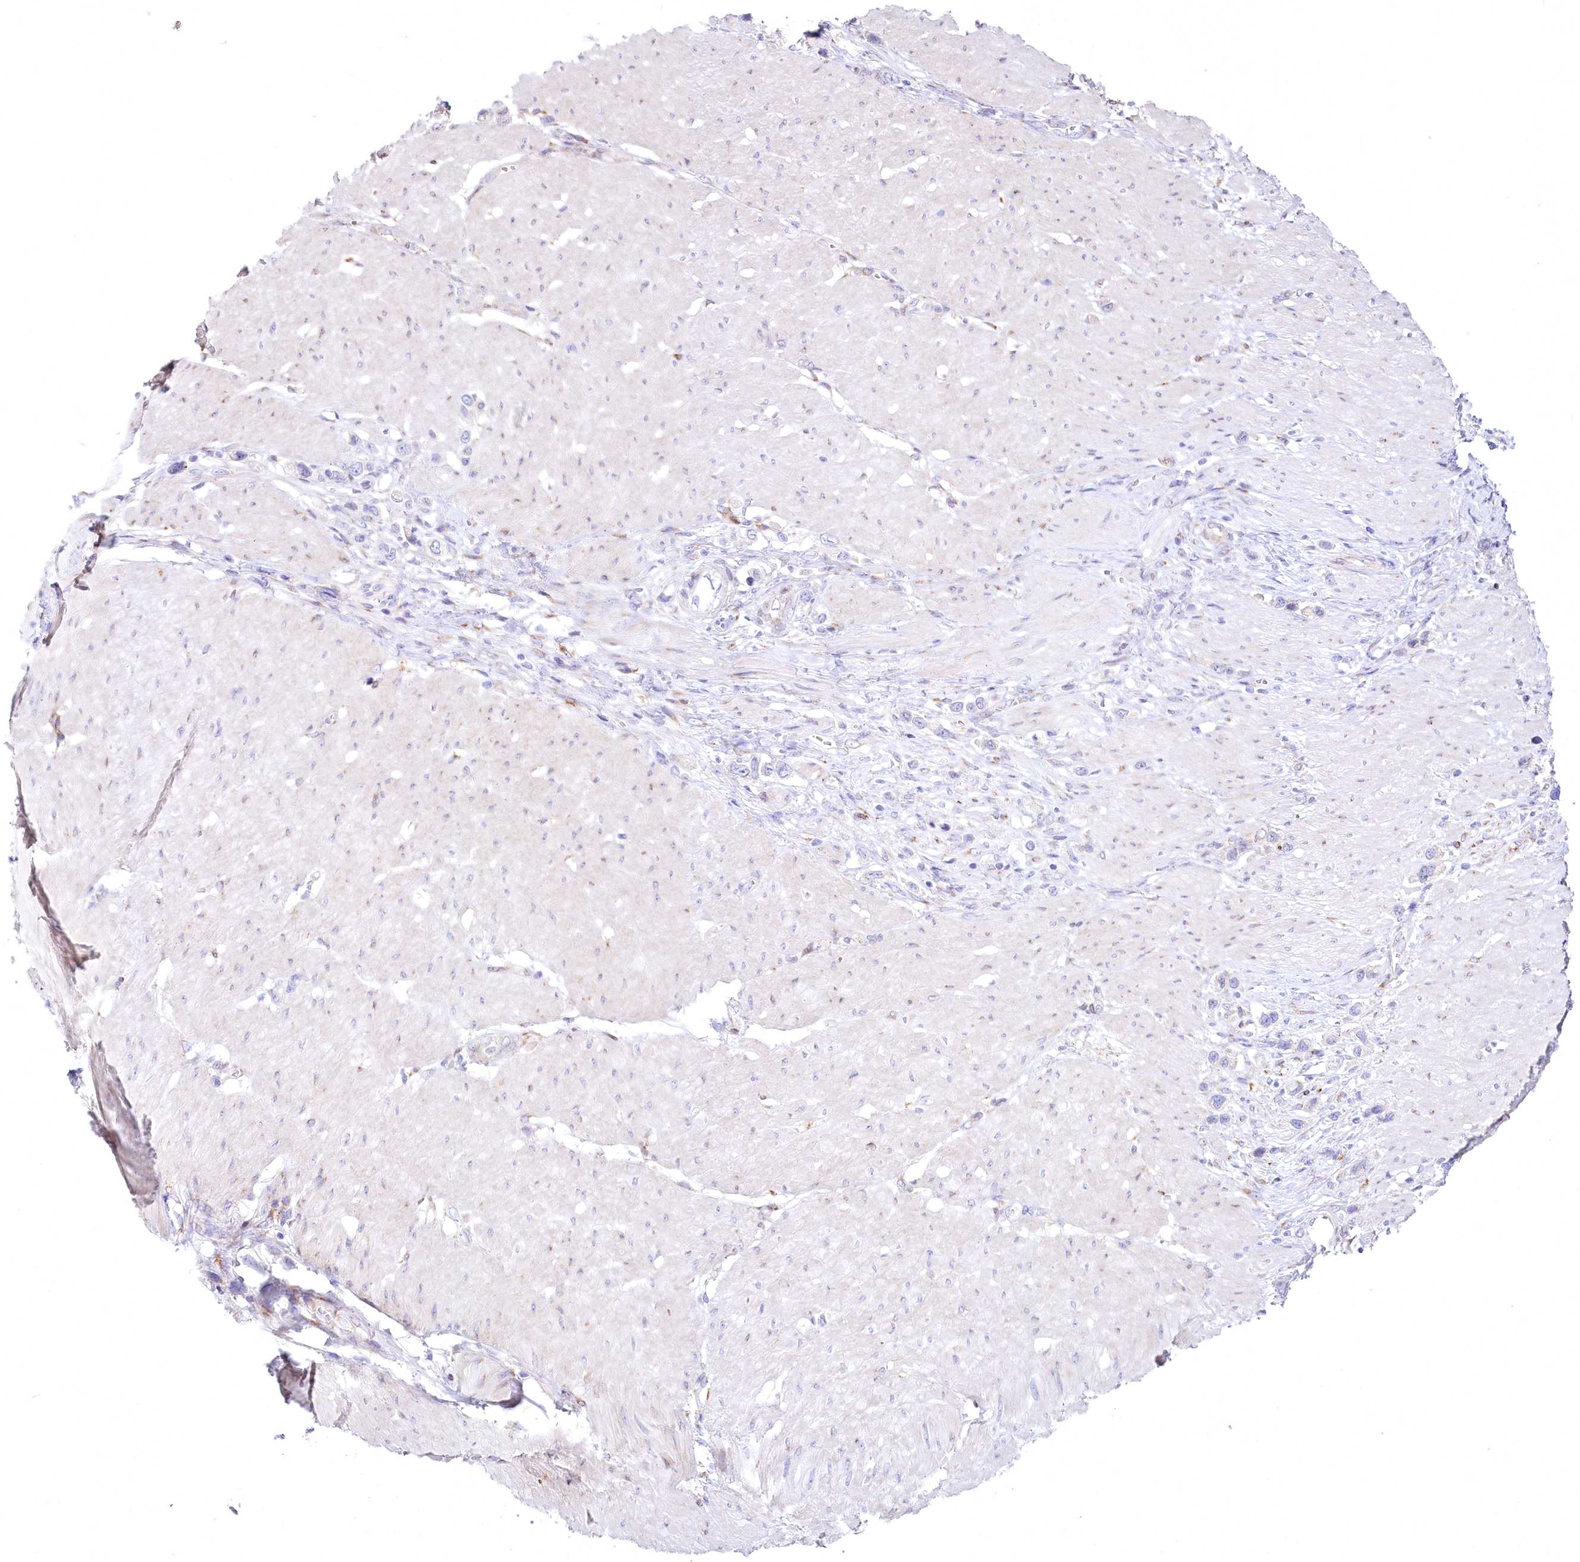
{"staining": {"intensity": "negative", "quantity": "none", "location": "none"}, "tissue": "stomach cancer", "cell_type": "Tumor cells", "image_type": "cancer", "snomed": [{"axis": "morphology", "description": "Normal tissue, NOS"}, {"axis": "morphology", "description": "Adenocarcinoma, NOS"}, {"axis": "topography", "description": "Stomach, upper"}, {"axis": "topography", "description": "Stomach"}], "caption": "The immunohistochemistry (IHC) image has no significant staining in tumor cells of adenocarcinoma (stomach) tissue. (Immunohistochemistry, brightfield microscopy, high magnification).", "gene": "STT3B", "patient": {"sex": "female", "age": 65}}